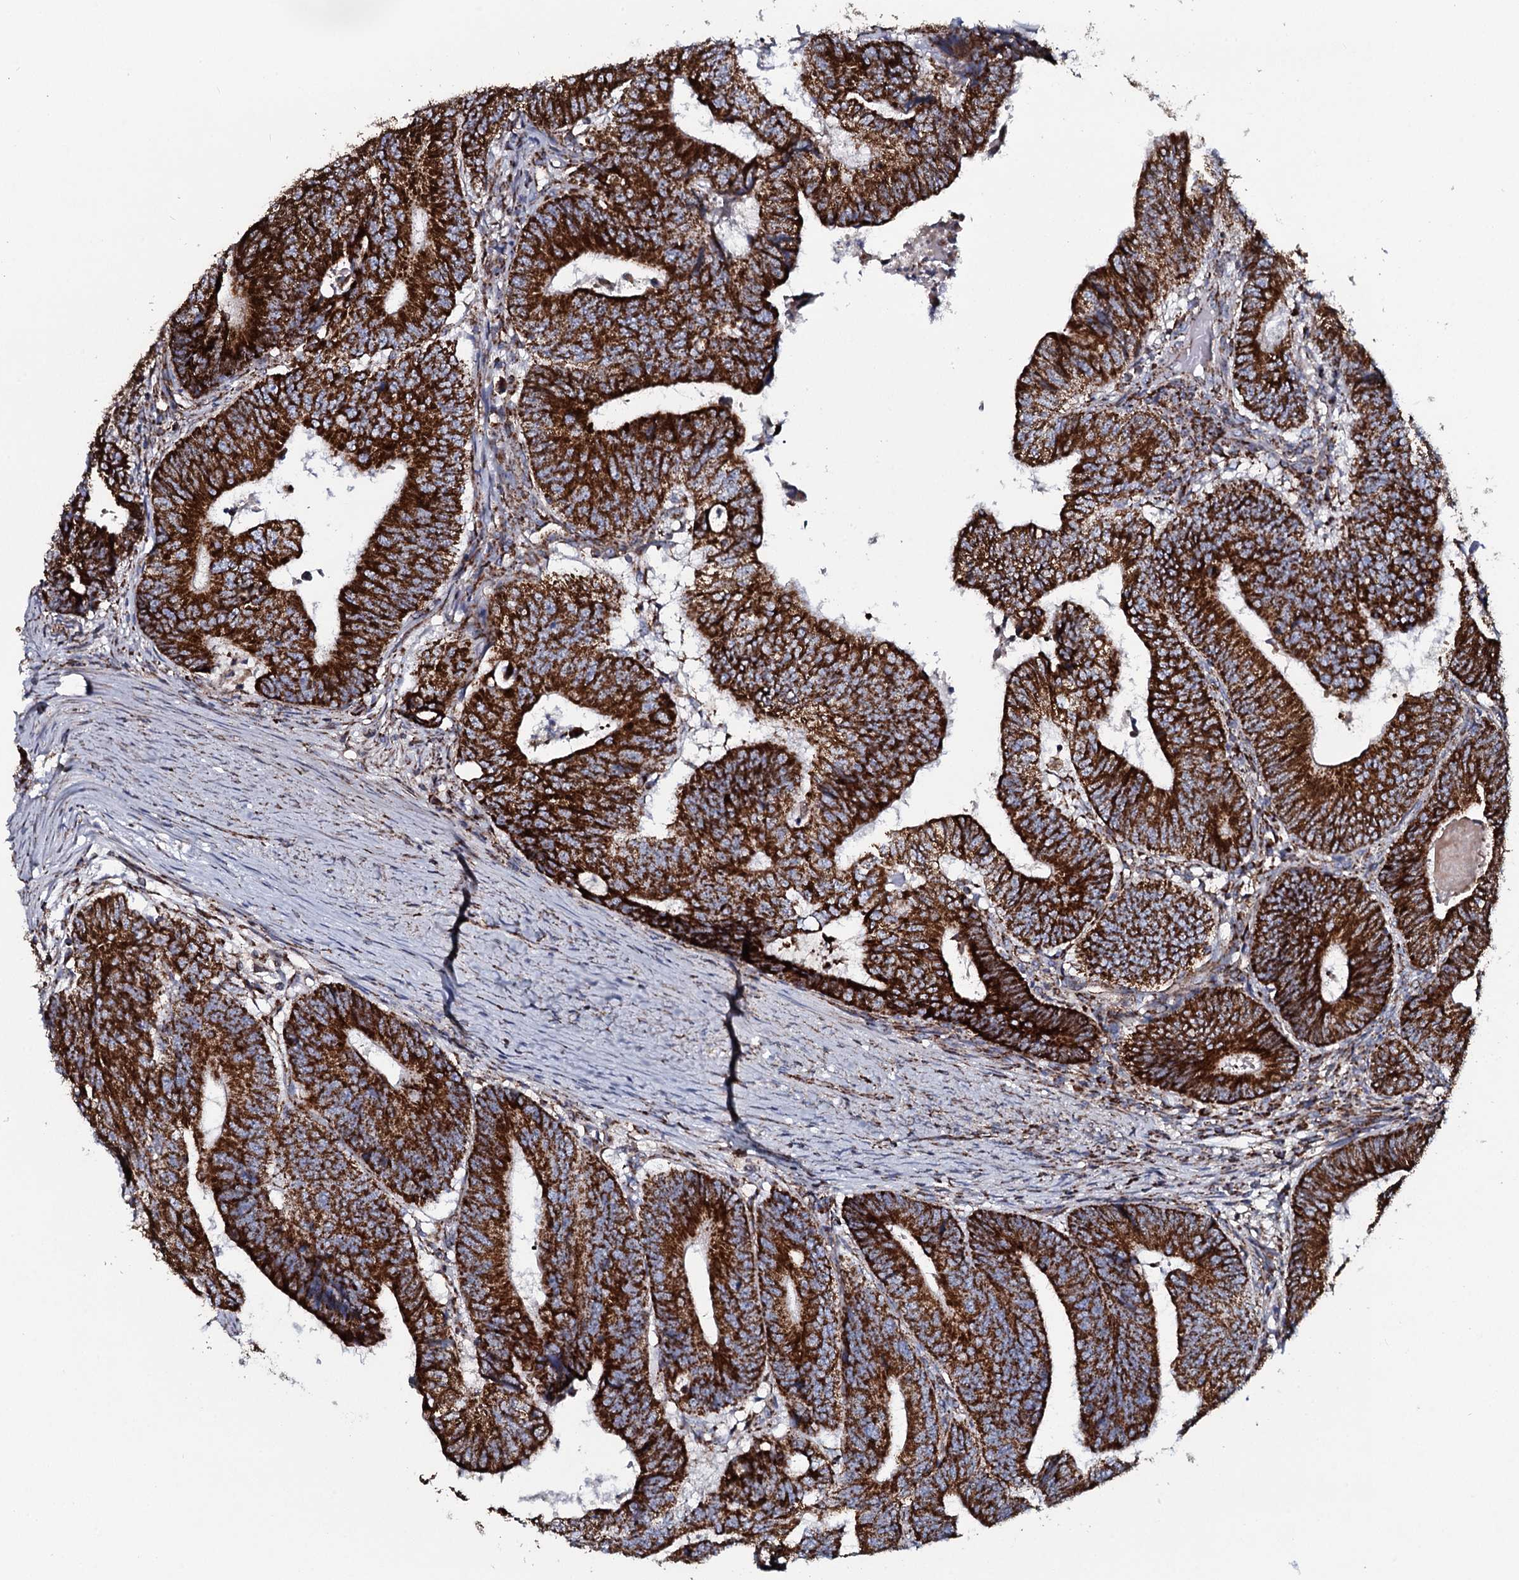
{"staining": {"intensity": "strong", "quantity": ">75%", "location": "cytoplasmic/membranous"}, "tissue": "colorectal cancer", "cell_type": "Tumor cells", "image_type": "cancer", "snomed": [{"axis": "morphology", "description": "Adenocarcinoma, NOS"}, {"axis": "topography", "description": "Colon"}], "caption": "Adenocarcinoma (colorectal) stained with a protein marker demonstrates strong staining in tumor cells.", "gene": "EVC2", "patient": {"sex": "female", "age": 67}}